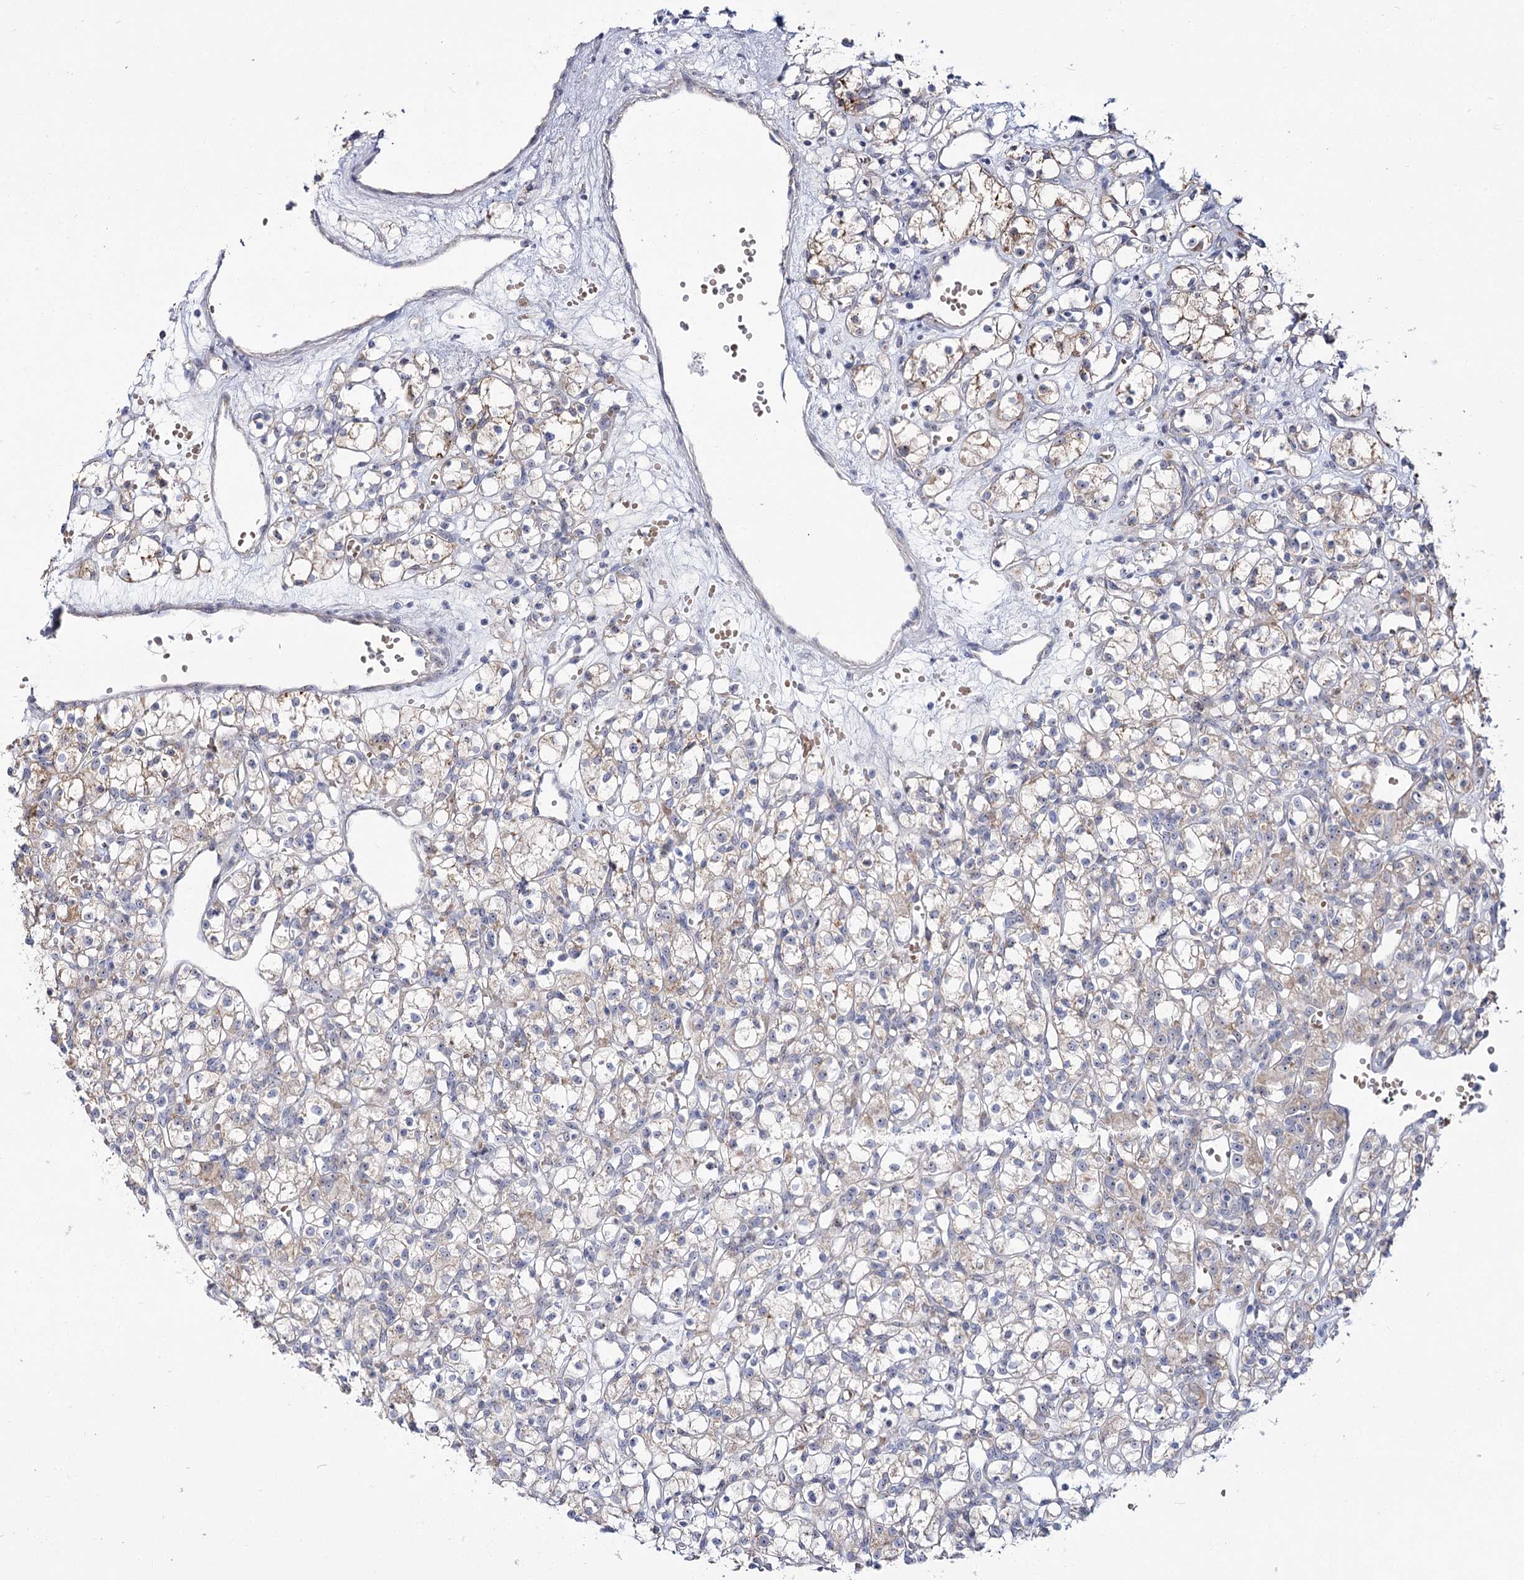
{"staining": {"intensity": "weak", "quantity": "<25%", "location": "cytoplasmic/membranous"}, "tissue": "renal cancer", "cell_type": "Tumor cells", "image_type": "cancer", "snomed": [{"axis": "morphology", "description": "Adenocarcinoma, NOS"}, {"axis": "topography", "description": "Kidney"}], "caption": "Tumor cells show no significant expression in adenocarcinoma (renal). The staining is performed using DAB brown chromogen with nuclei counter-stained in using hematoxylin.", "gene": "SUOX", "patient": {"sex": "female", "age": 59}}